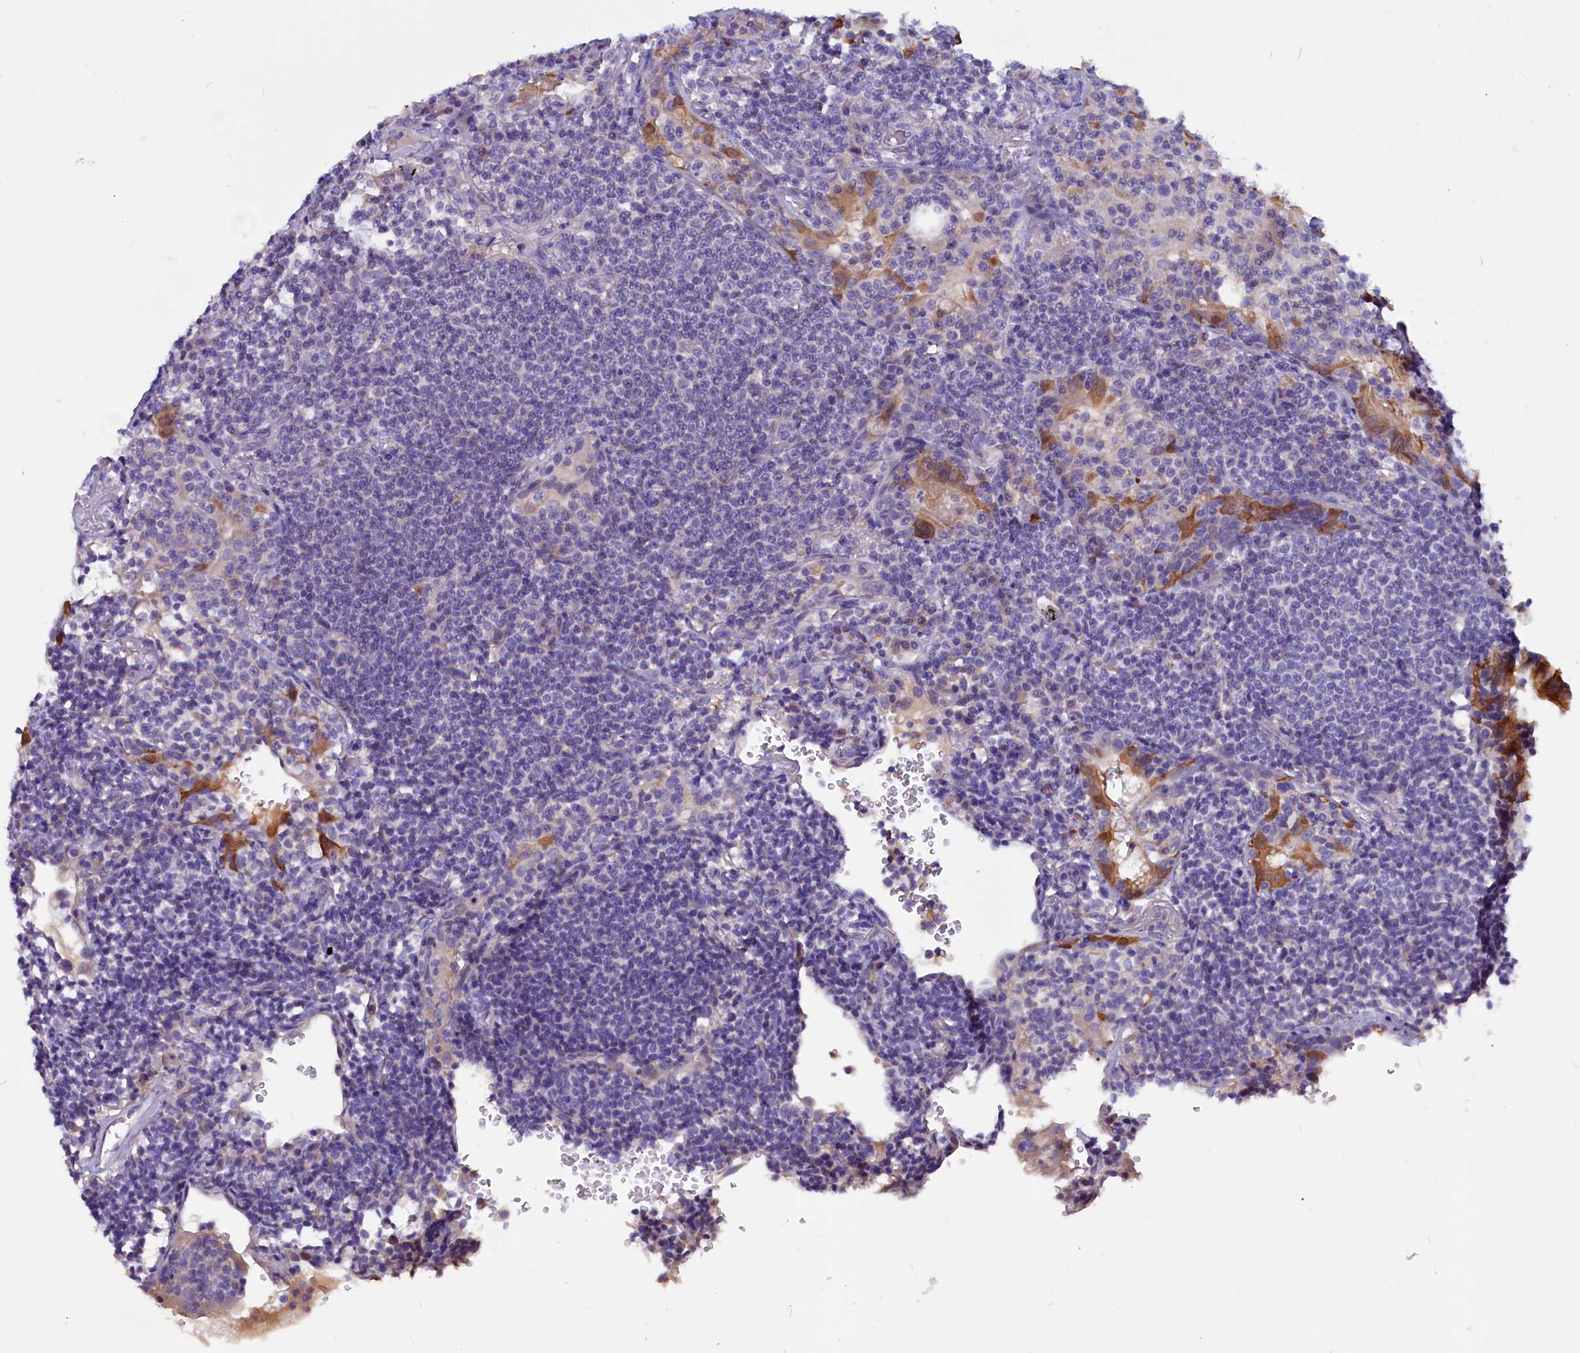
{"staining": {"intensity": "negative", "quantity": "none", "location": "none"}, "tissue": "lymphoma", "cell_type": "Tumor cells", "image_type": "cancer", "snomed": [{"axis": "morphology", "description": "Malignant lymphoma, non-Hodgkin's type, Low grade"}, {"axis": "topography", "description": "Lung"}], "caption": "IHC image of neoplastic tissue: human lymphoma stained with DAB exhibits no significant protein positivity in tumor cells. The staining is performed using DAB (3,3'-diaminobenzidine) brown chromogen with nuclei counter-stained in using hematoxylin.", "gene": "CCBE1", "patient": {"sex": "female", "age": 71}}